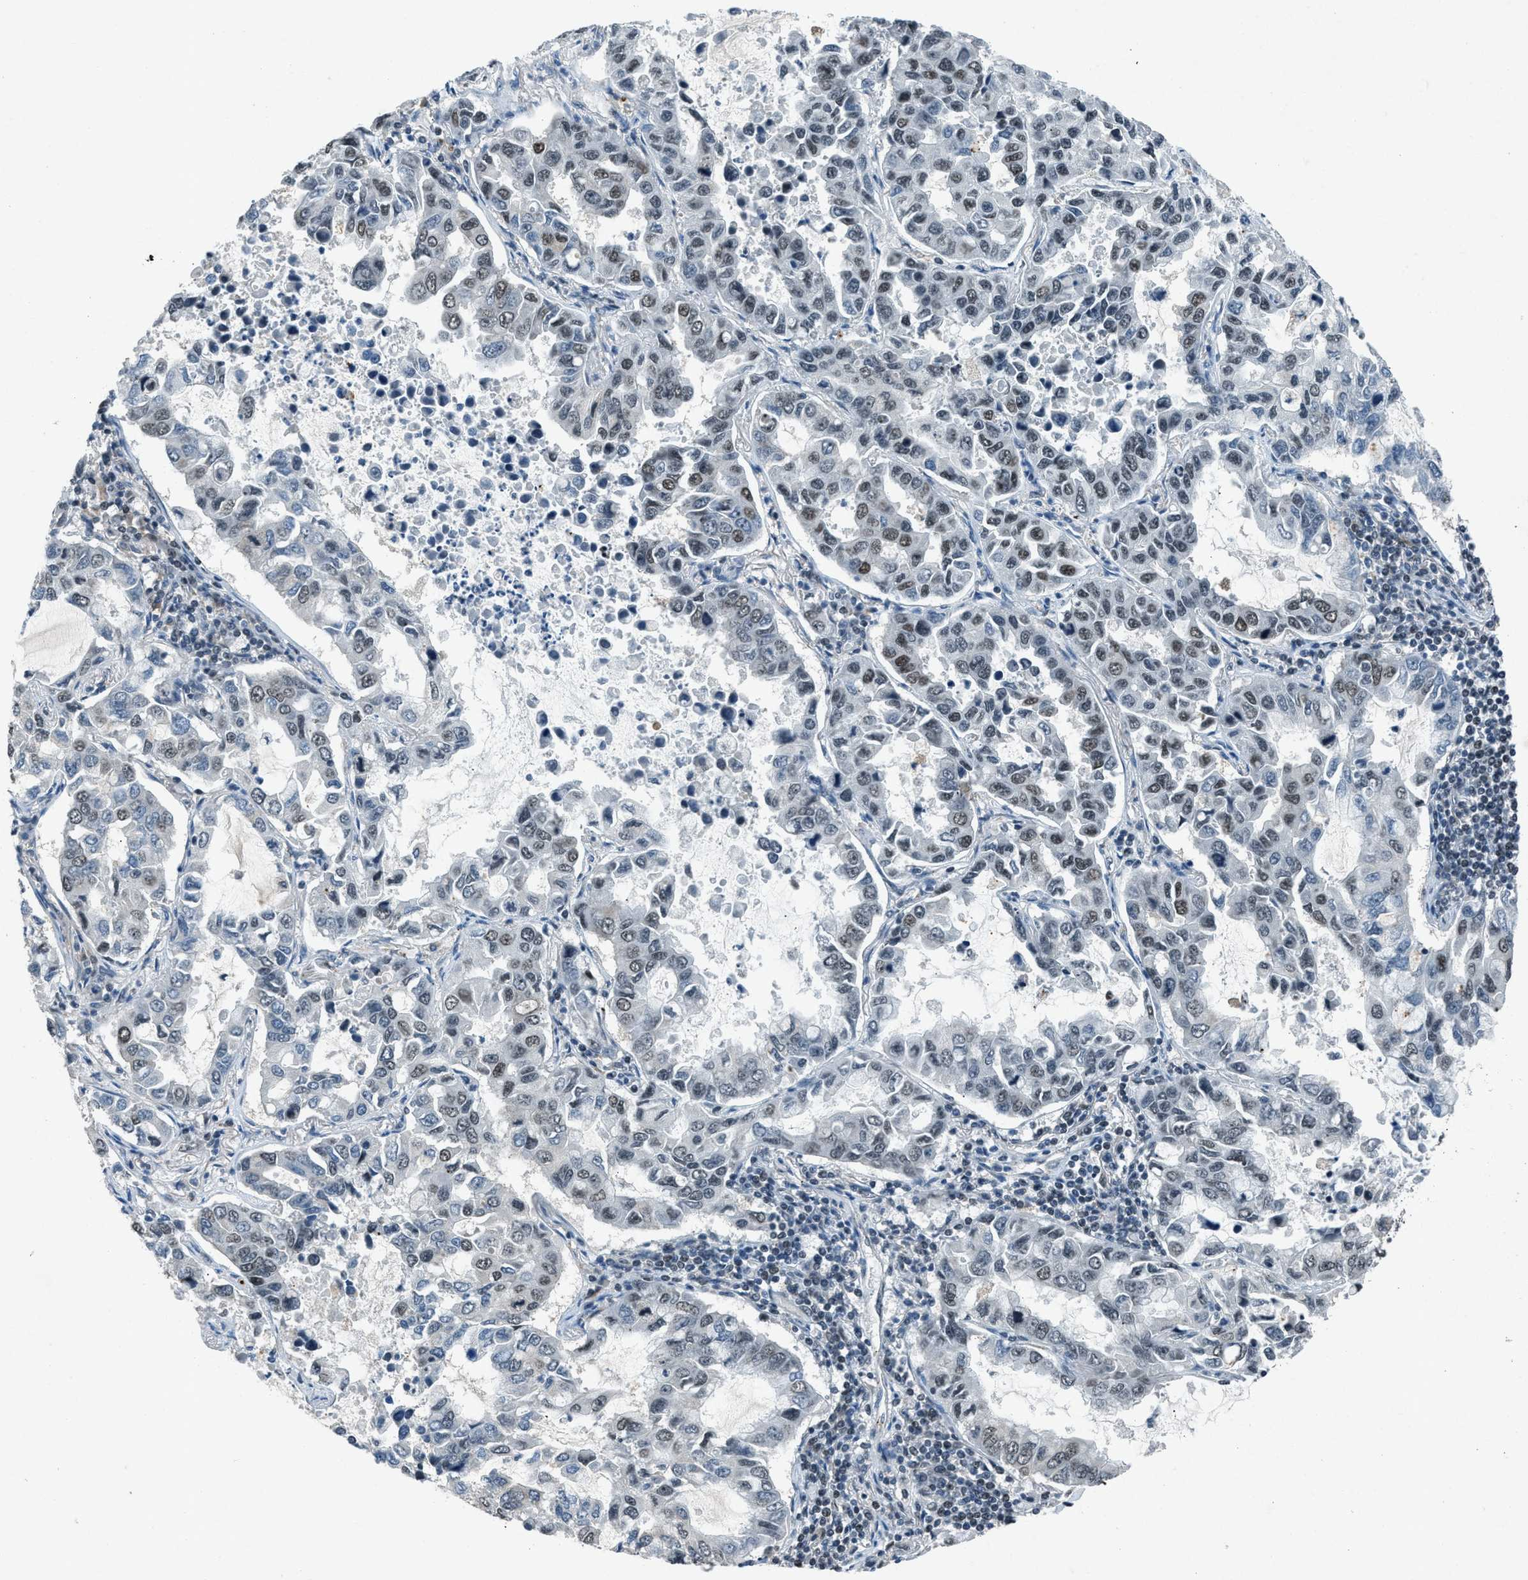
{"staining": {"intensity": "moderate", "quantity": "25%-75%", "location": "nuclear"}, "tissue": "lung cancer", "cell_type": "Tumor cells", "image_type": "cancer", "snomed": [{"axis": "morphology", "description": "Adenocarcinoma, NOS"}, {"axis": "topography", "description": "Lung"}], "caption": "Lung cancer (adenocarcinoma) stained for a protein displays moderate nuclear positivity in tumor cells.", "gene": "ADCY1", "patient": {"sex": "male", "age": 64}}